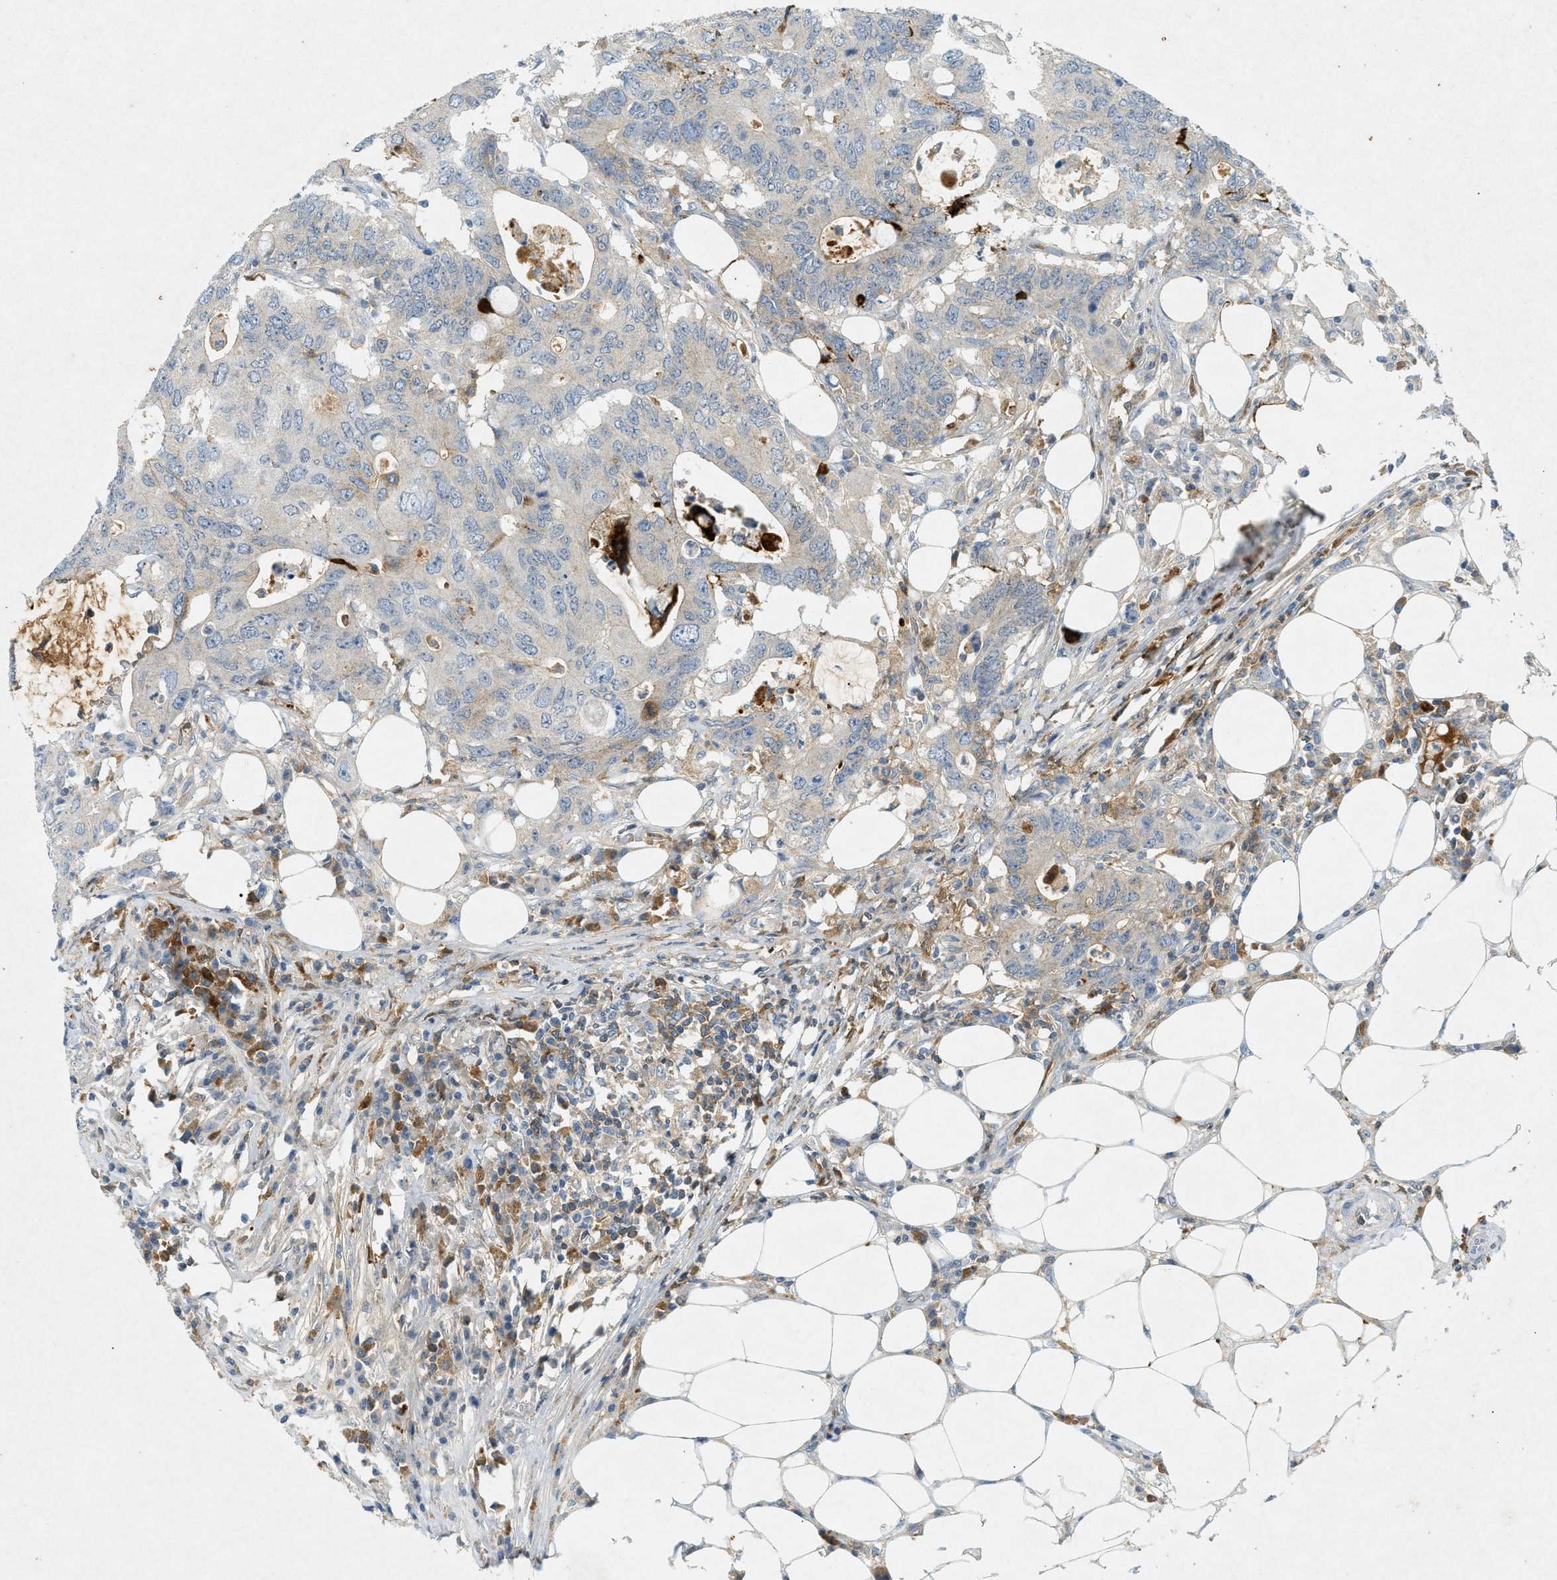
{"staining": {"intensity": "weak", "quantity": "25%-75%", "location": "cytoplasmic/membranous"}, "tissue": "colorectal cancer", "cell_type": "Tumor cells", "image_type": "cancer", "snomed": [{"axis": "morphology", "description": "Adenocarcinoma, NOS"}, {"axis": "topography", "description": "Colon"}], "caption": "There is low levels of weak cytoplasmic/membranous staining in tumor cells of colorectal cancer, as demonstrated by immunohistochemical staining (brown color).", "gene": "F2", "patient": {"sex": "male", "age": 71}}